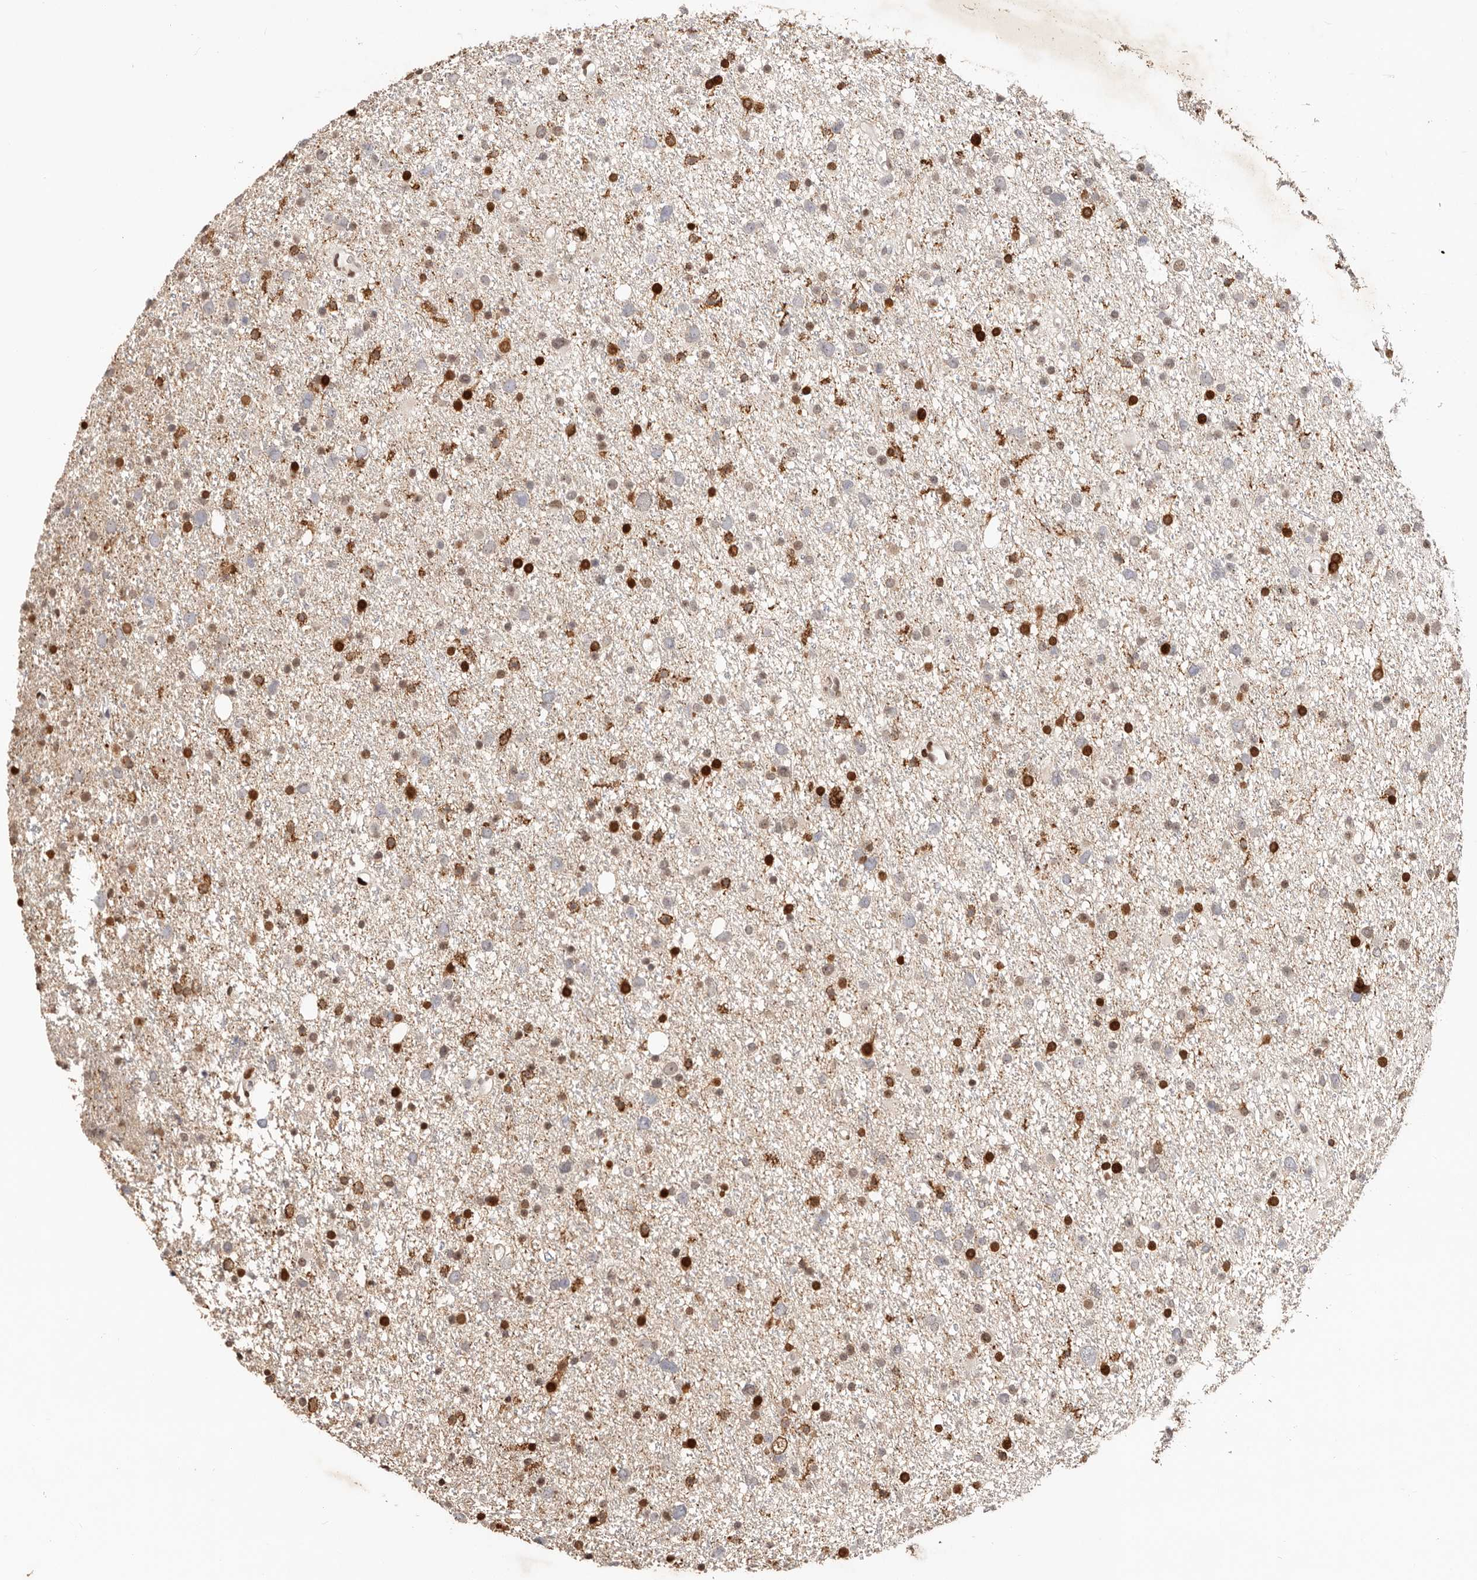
{"staining": {"intensity": "strong", "quantity": "25%-75%", "location": "cytoplasmic/membranous,nuclear"}, "tissue": "glioma", "cell_type": "Tumor cells", "image_type": "cancer", "snomed": [{"axis": "morphology", "description": "Glioma, malignant, Low grade"}, {"axis": "topography", "description": "Cerebral cortex"}], "caption": "Immunohistochemistry (IHC) (DAB) staining of human glioma displays strong cytoplasmic/membranous and nuclear protein staining in approximately 25%-75% of tumor cells.", "gene": "IQGAP3", "patient": {"sex": "female", "age": 39}}